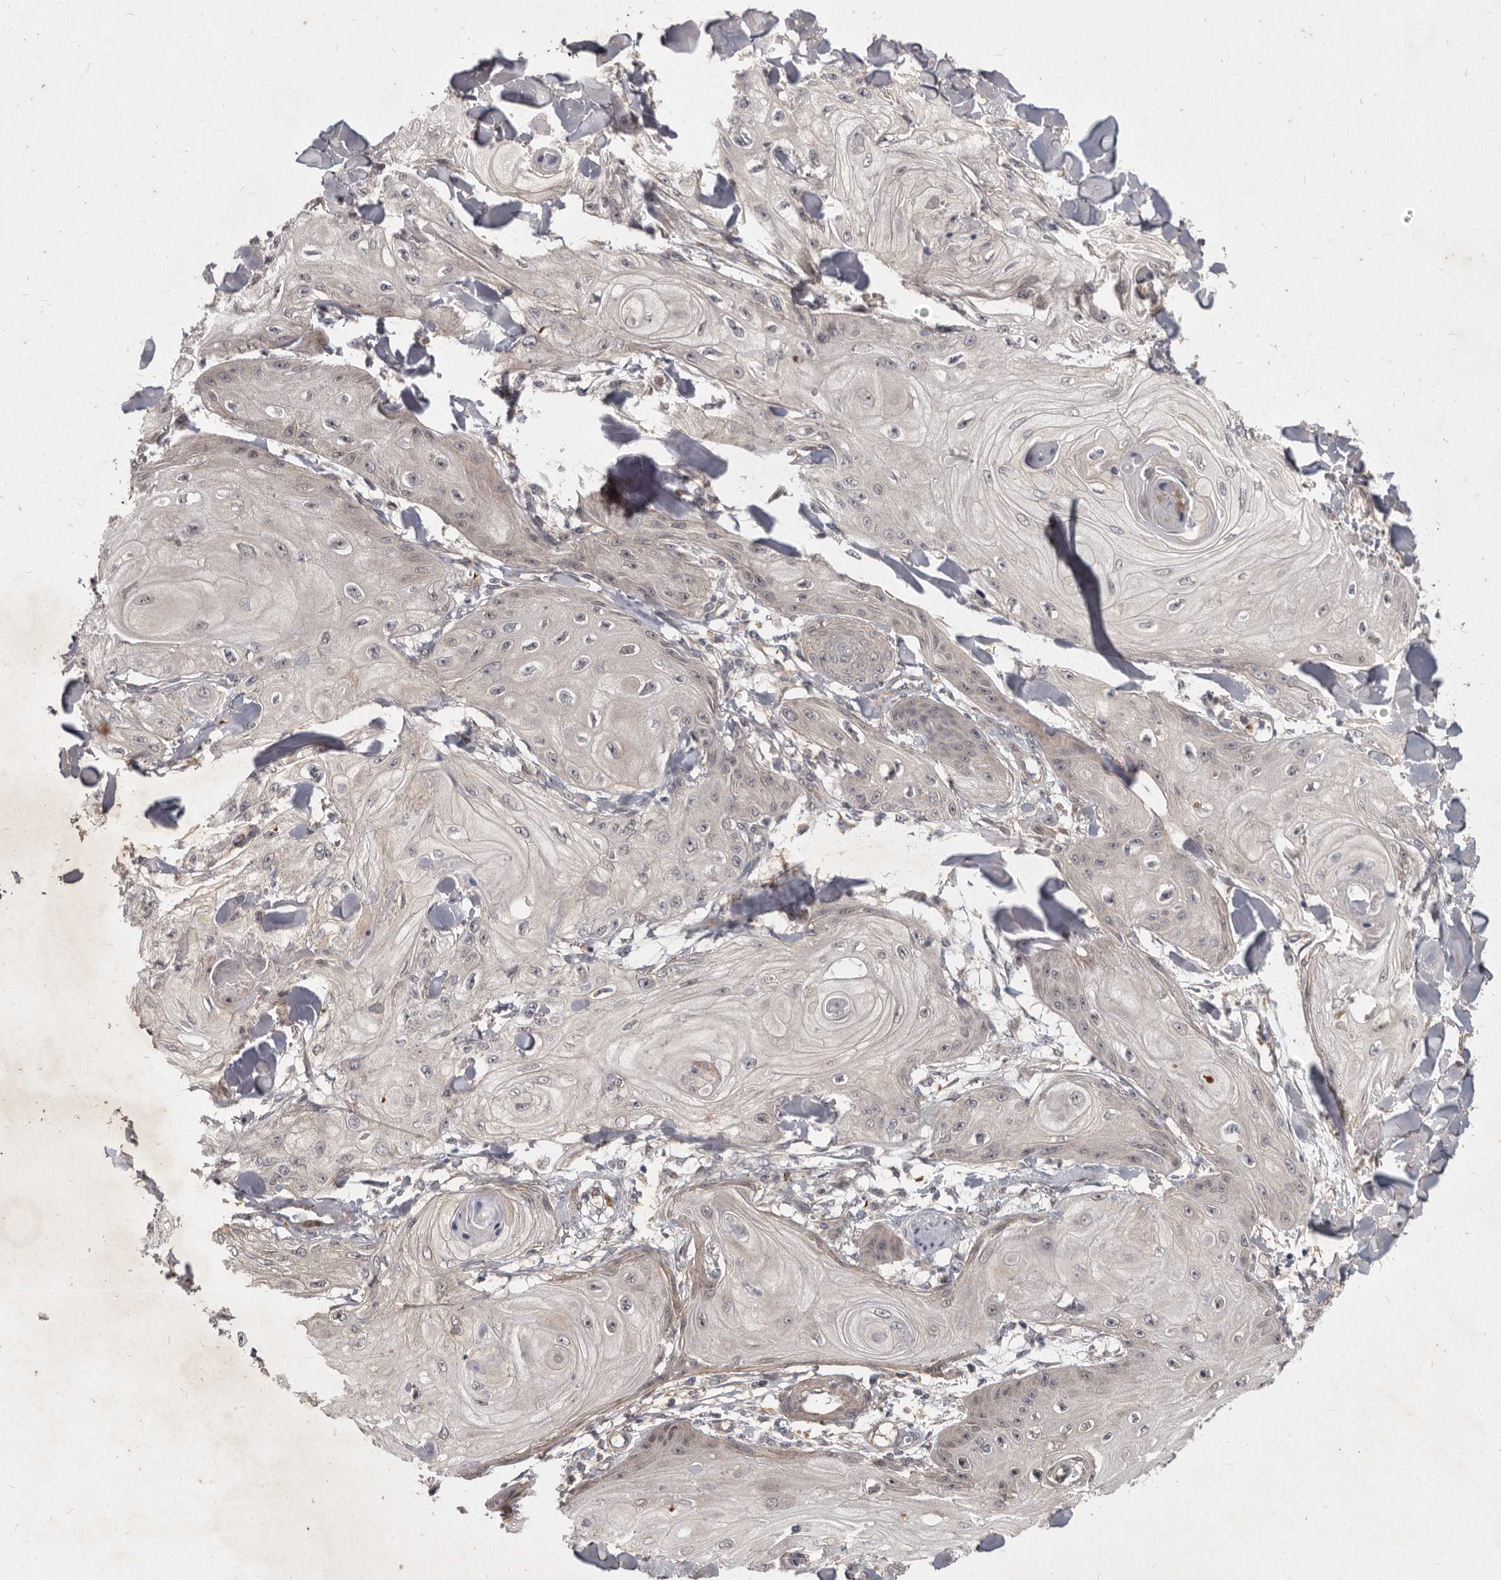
{"staining": {"intensity": "negative", "quantity": "none", "location": "none"}, "tissue": "skin cancer", "cell_type": "Tumor cells", "image_type": "cancer", "snomed": [{"axis": "morphology", "description": "Squamous cell carcinoma, NOS"}, {"axis": "topography", "description": "Skin"}], "caption": "Immunohistochemistry image of neoplastic tissue: human skin cancer (squamous cell carcinoma) stained with DAB (3,3'-diaminobenzidine) demonstrates no significant protein staining in tumor cells. (DAB immunohistochemistry (IHC), high magnification).", "gene": "DNAJC28", "patient": {"sex": "male", "age": 74}}